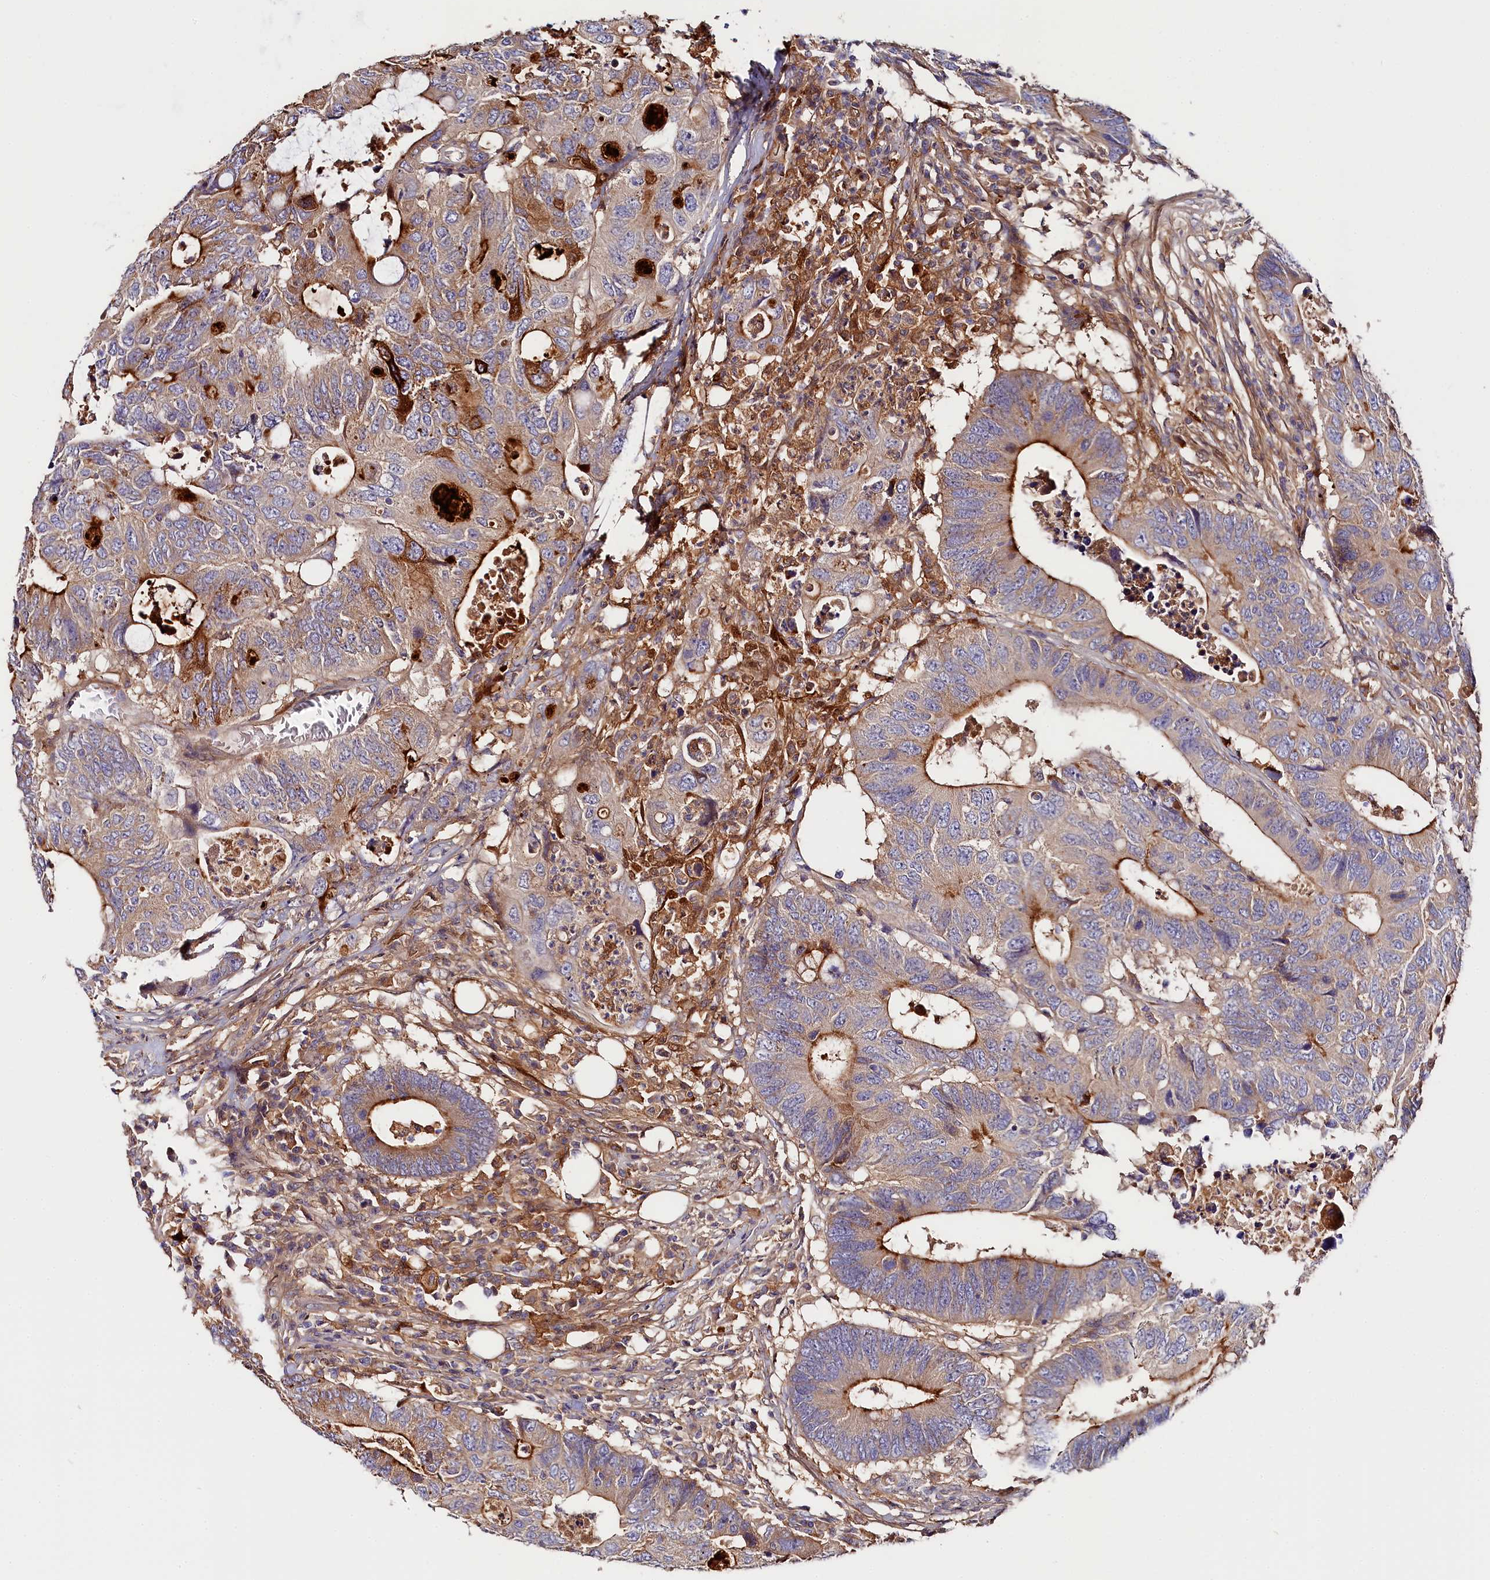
{"staining": {"intensity": "moderate", "quantity": "<25%", "location": "cytoplasmic/membranous"}, "tissue": "colorectal cancer", "cell_type": "Tumor cells", "image_type": "cancer", "snomed": [{"axis": "morphology", "description": "Adenocarcinoma, NOS"}, {"axis": "topography", "description": "Colon"}], "caption": "Tumor cells exhibit low levels of moderate cytoplasmic/membranous positivity in approximately <25% of cells in human adenocarcinoma (colorectal). (DAB IHC, brown staining for protein, blue staining for nuclei).", "gene": "KATNB1", "patient": {"sex": "male", "age": 71}}